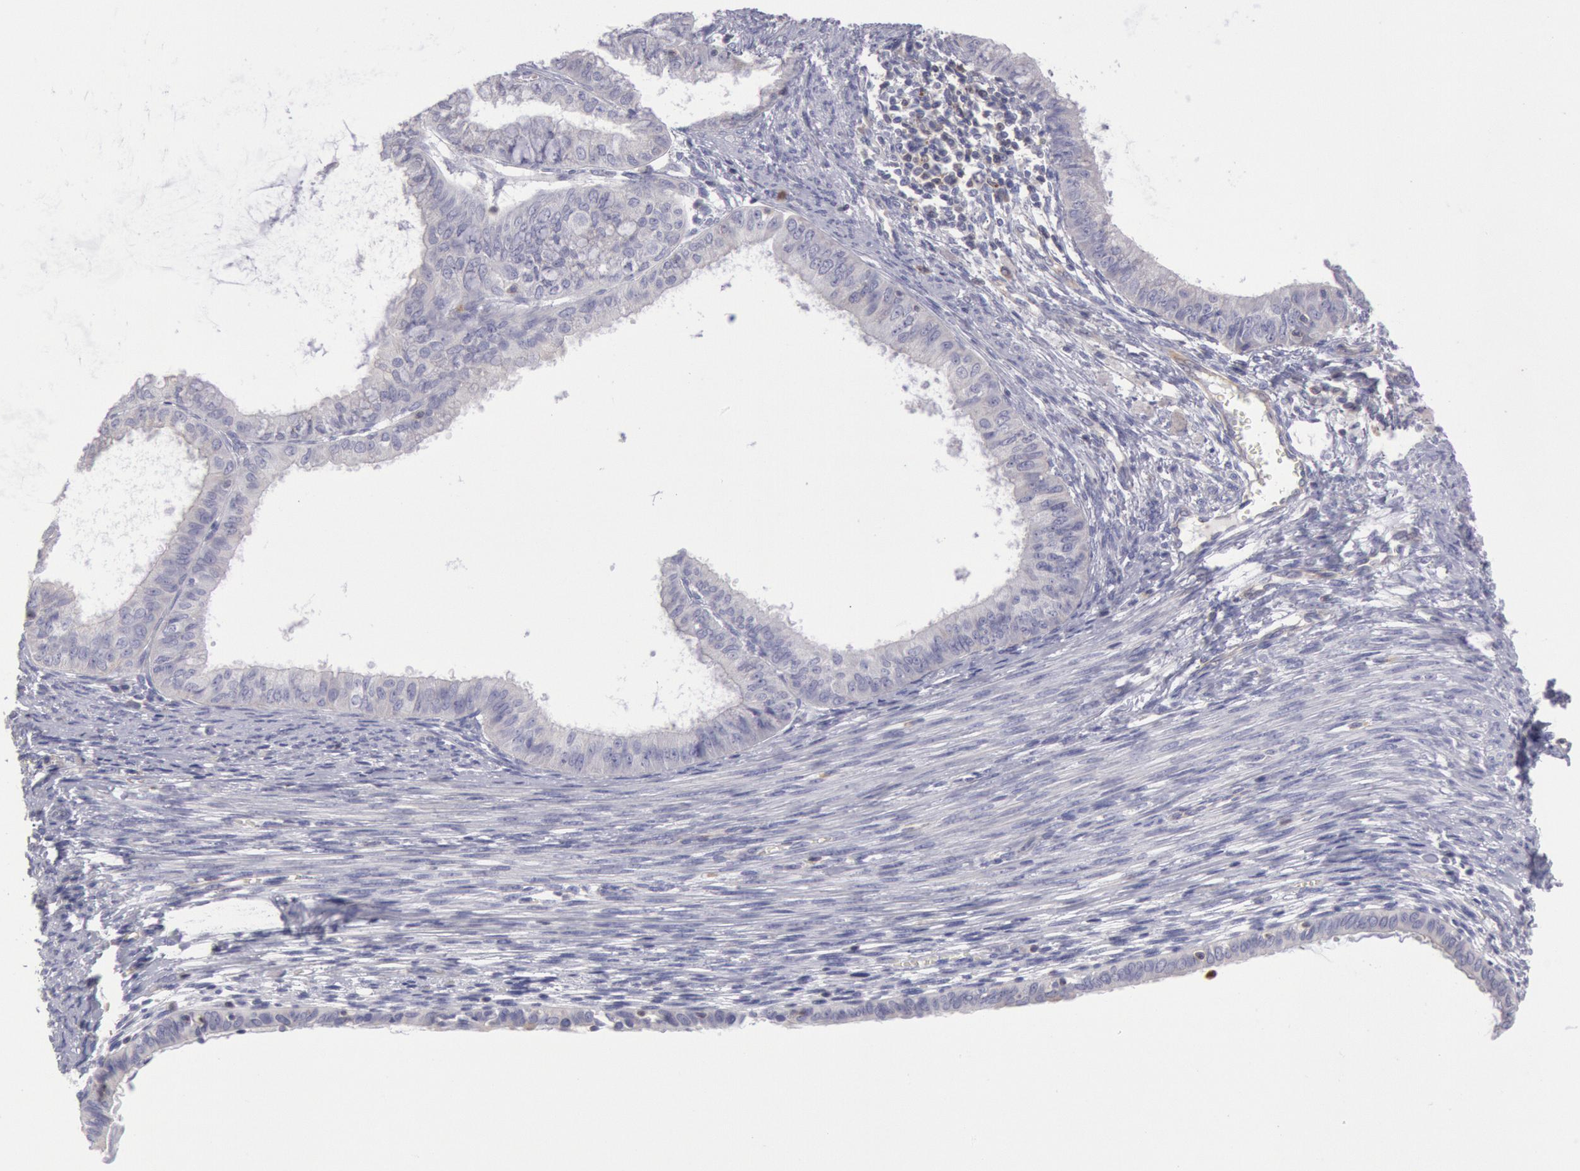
{"staining": {"intensity": "negative", "quantity": "none", "location": "none"}, "tissue": "endometrial cancer", "cell_type": "Tumor cells", "image_type": "cancer", "snomed": [{"axis": "morphology", "description": "Adenocarcinoma, NOS"}, {"axis": "topography", "description": "Endometrium"}], "caption": "High magnification brightfield microscopy of endometrial adenocarcinoma stained with DAB (brown) and counterstained with hematoxylin (blue): tumor cells show no significant expression.", "gene": "RAB27A", "patient": {"sex": "female", "age": 76}}